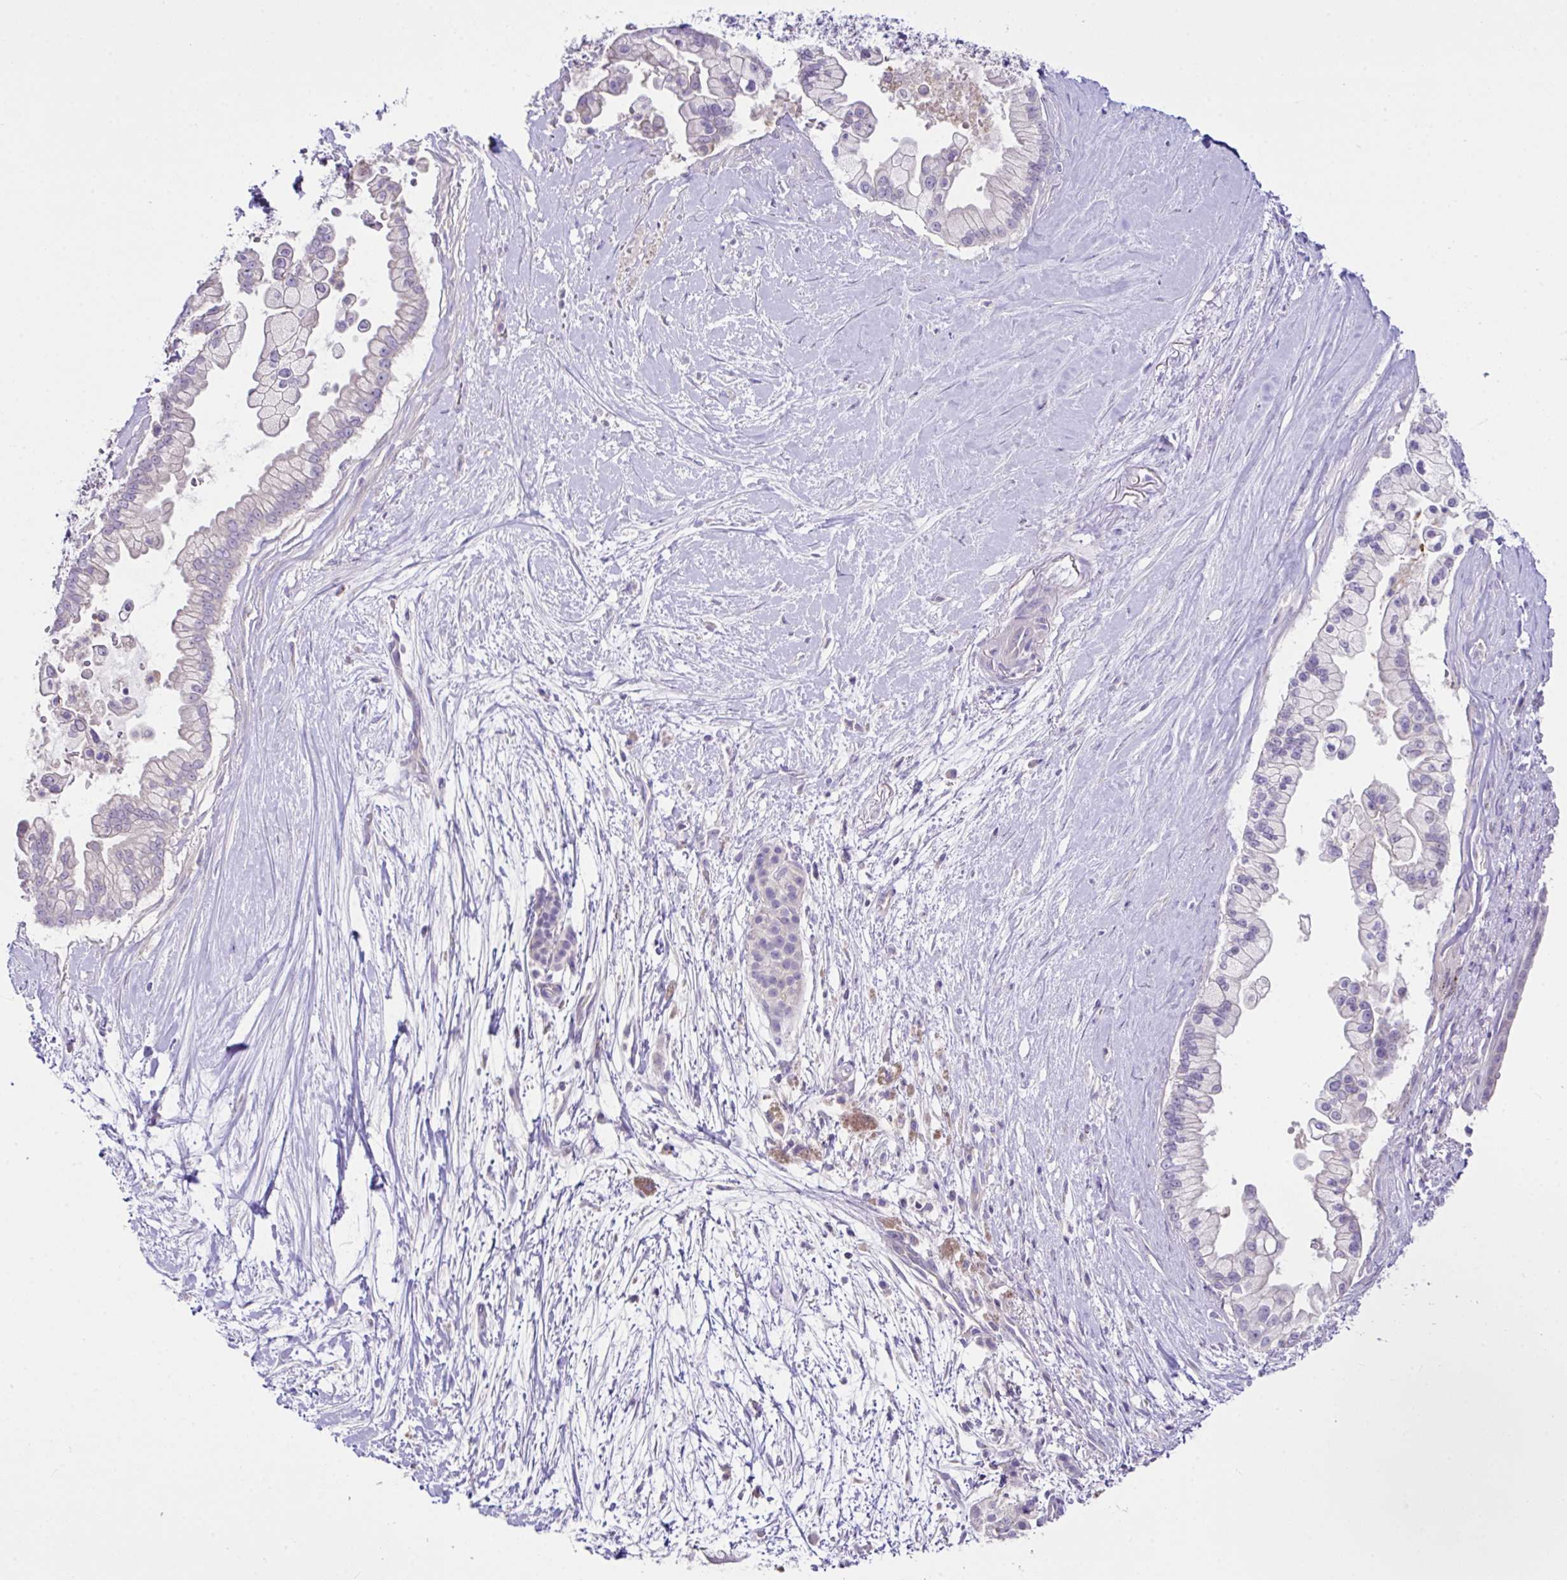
{"staining": {"intensity": "weak", "quantity": "<25%", "location": "cytoplasmic/membranous"}, "tissue": "pancreatic cancer", "cell_type": "Tumor cells", "image_type": "cancer", "snomed": [{"axis": "morphology", "description": "Adenocarcinoma, NOS"}, {"axis": "topography", "description": "Pancreas"}], "caption": "DAB immunohistochemical staining of pancreatic adenocarcinoma reveals no significant positivity in tumor cells.", "gene": "D2HGDH", "patient": {"sex": "female", "age": 69}}